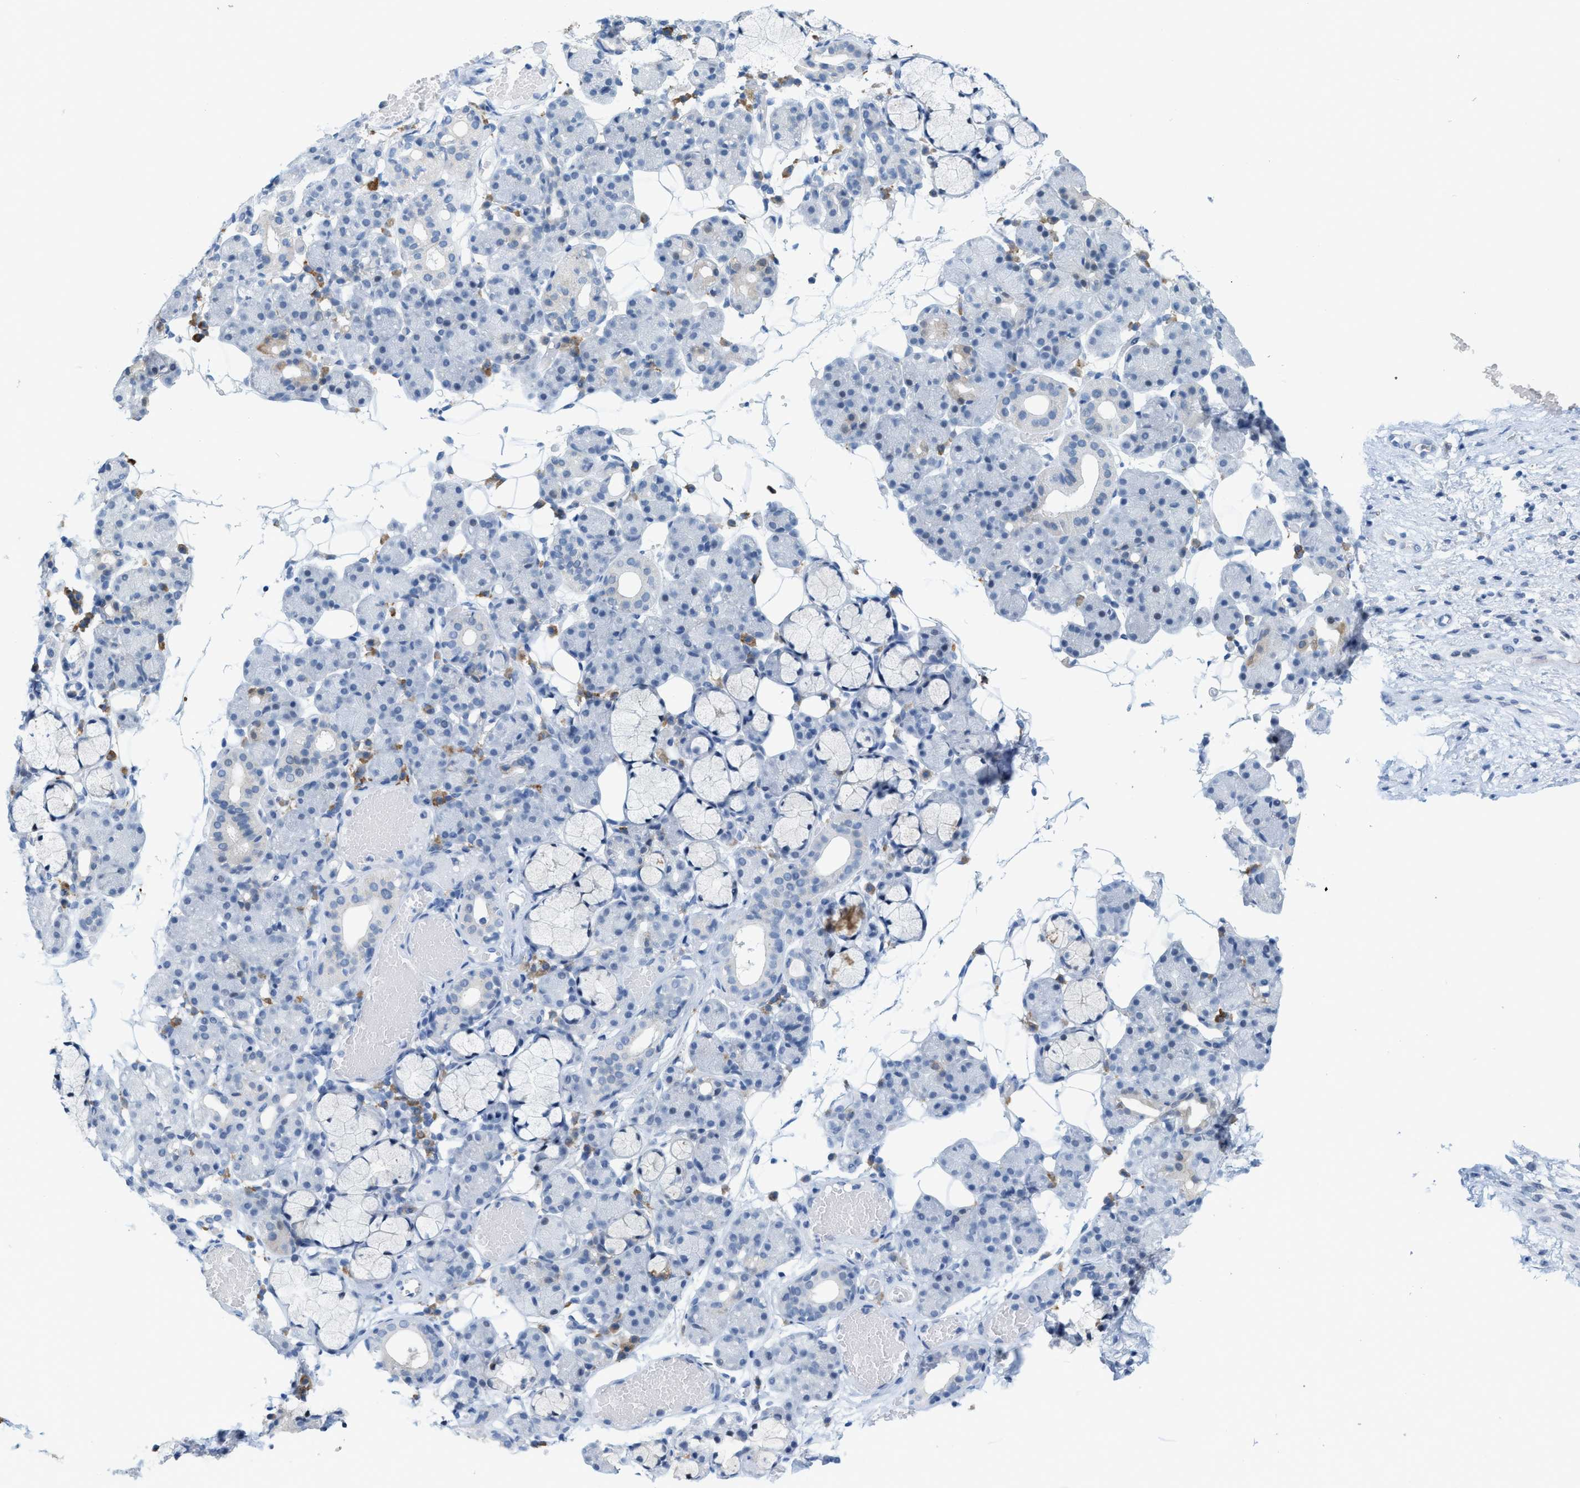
{"staining": {"intensity": "negative", "quantity": "none", "location": "none"}, "tissue": "salivary gland", "cell_type": "Glandular cells", "image_type": "normal", "snomed": [{"axis": "morphology", "description": "Normal tissue, NOS"}, {"axis": "topography", "description": "Salivary gland"}], "caption": "Immunohistochemistry photomicrograph of unremarkable salivary gland: salivary gland stained with DAB exhibits no significant protein staining in glandular cells. The staining is performed using DAB (3,3'-diaminobenzidine) brown chromogen with nuclei counter-stained in using hematoxylin.", "gene": "KIFC3", "patient": {"sex": "male", "age": 63}}